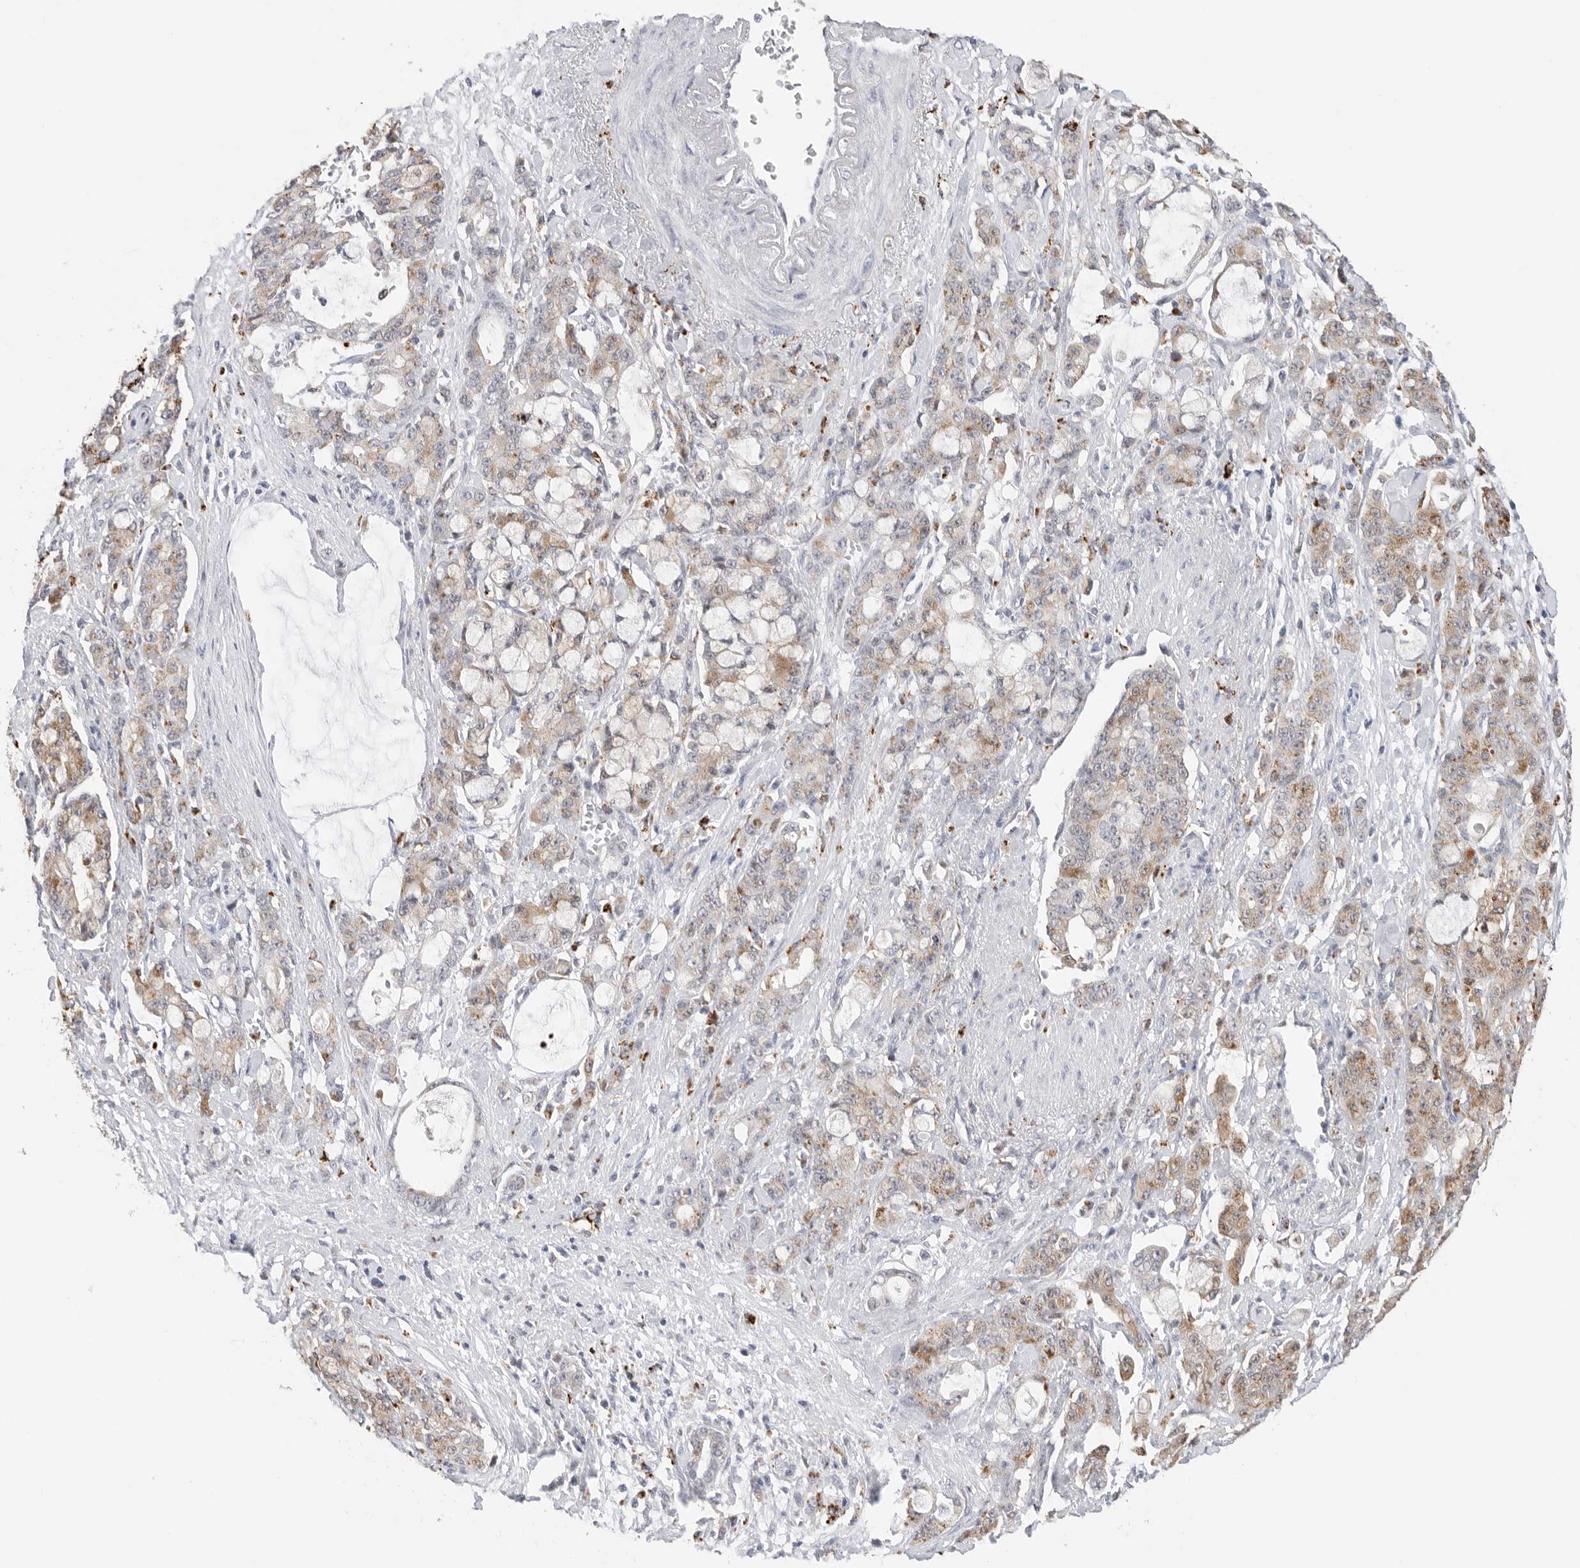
{"staining": {"intensity": "moderate", "quantity": ">75%", "location": "cytoplasmic/membranous"}, "tissue": "pancreatic cancer", "cell_type": "Tumor cells", "image_type": "cancer", "snomed": [{"axis": "morphology", "description": "Adenocarcinoma, NOS"}, {"axis": "topography", "description": "Pancreas"}], "caption": "The photomicrograph demonstrates a brown stain indicating the presence of a protein in the cytoplasmic/membranous of tumor cells in pancreatic cancer.", "gene": "GGH", "patient": {"sex": "female", "age": 73}}